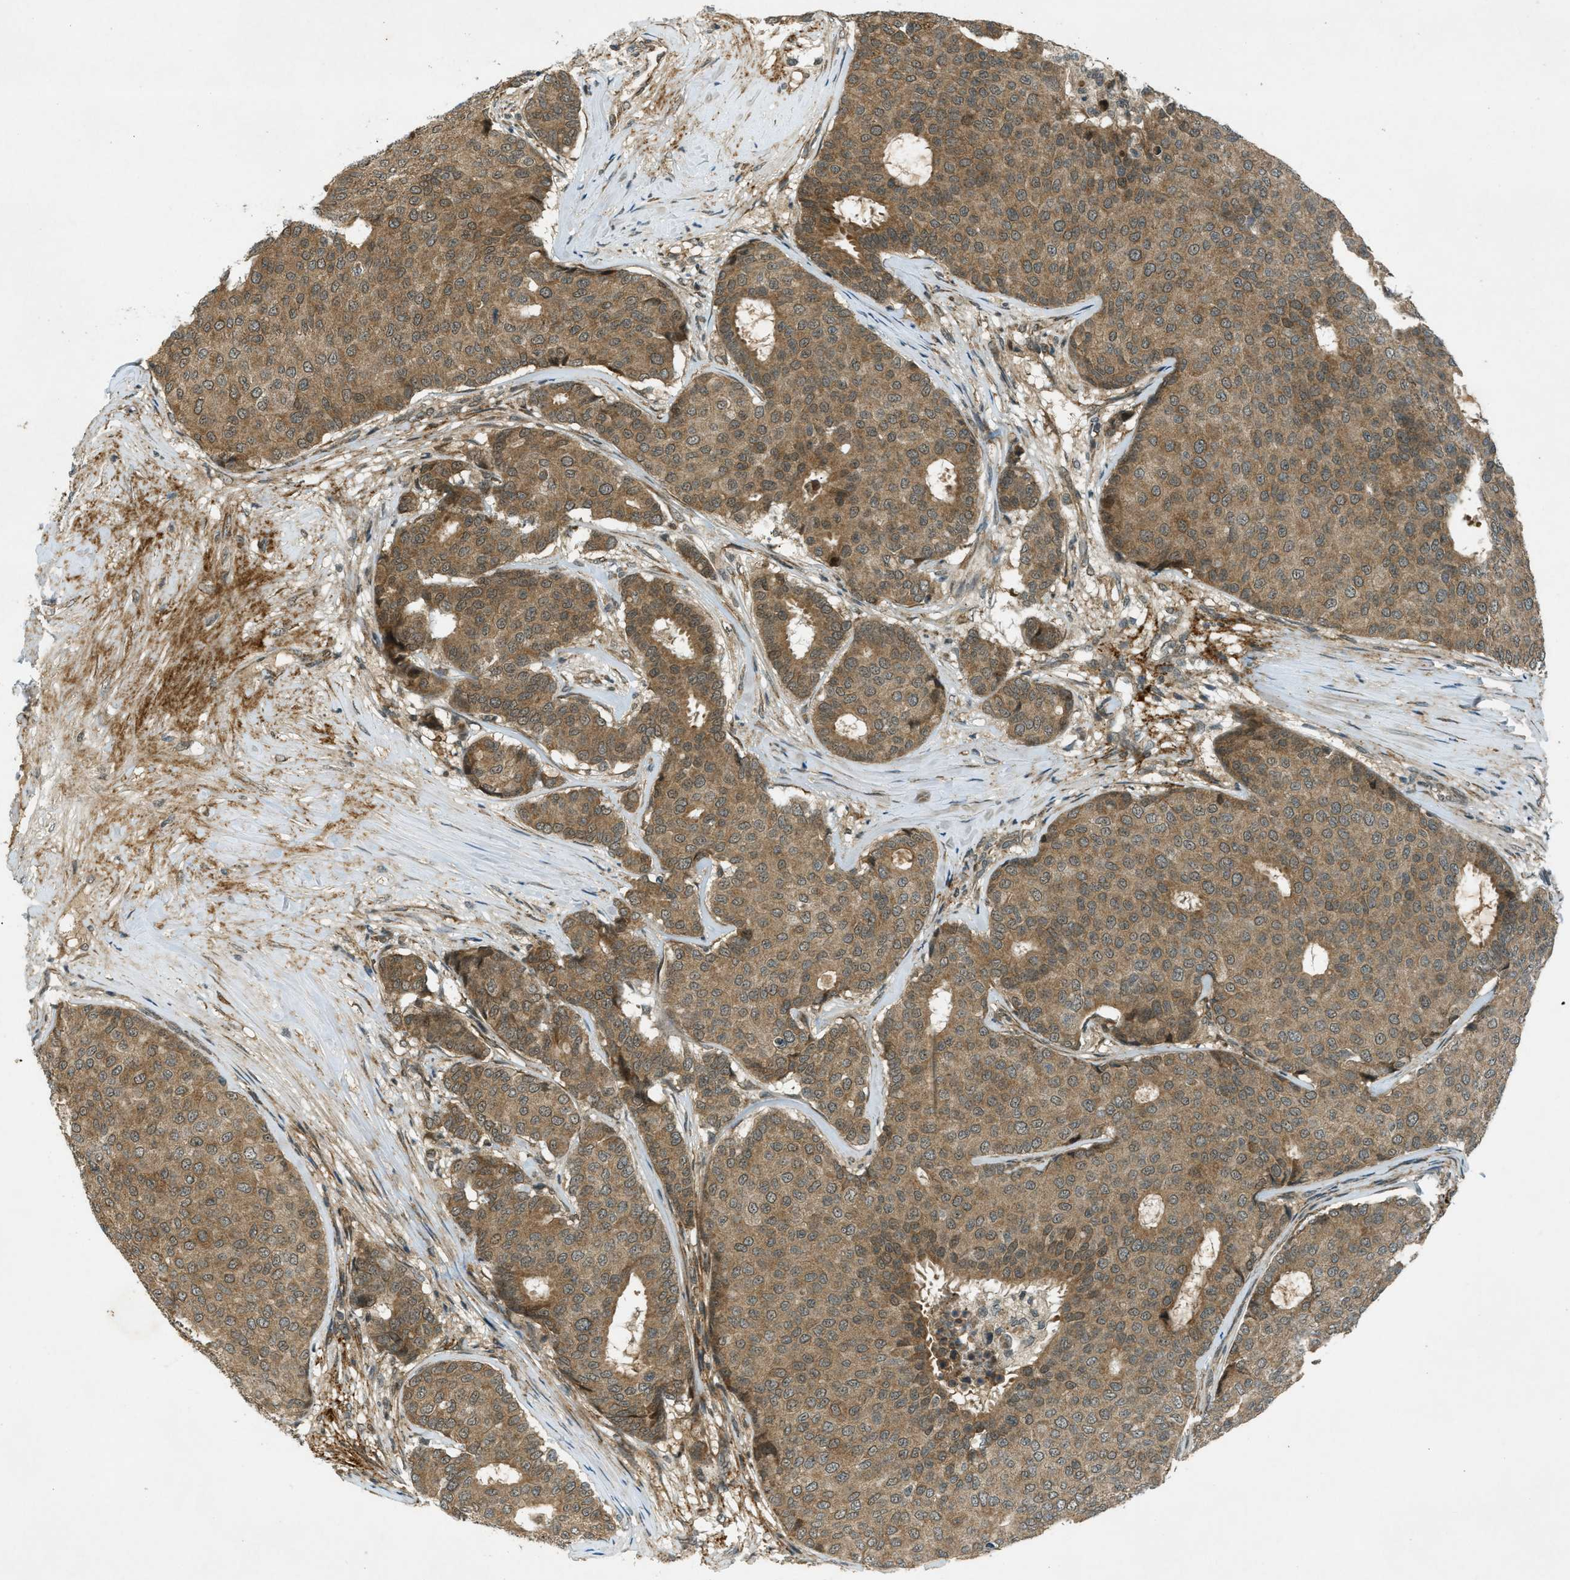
{"staining": {"intensity": "moderate", "quantity": ">75%", "location": "cytoplasmic/membranous"}, "tissue": "breast cancer", "cell_type": "Tumor cells", "image_type": "cancer", "snomed": [{"axis": "morphology", "description": "Duct carcinoma"}, {"axis": "topography", "description": "Breast"}], "caption": "The micrograph shows staining of breast cancer, revealing moderate cytoplasmic/membranous protein expression (brown color) within tumor cells. The protein is stained brown, and the nuclei are stained in blue (DAB (3,3'-diaminobenzidine) IHC with brightfield microscopy, high magnification).", "gene": "EIF2AK3", "patient": {"sex": "female", "age": 75}}